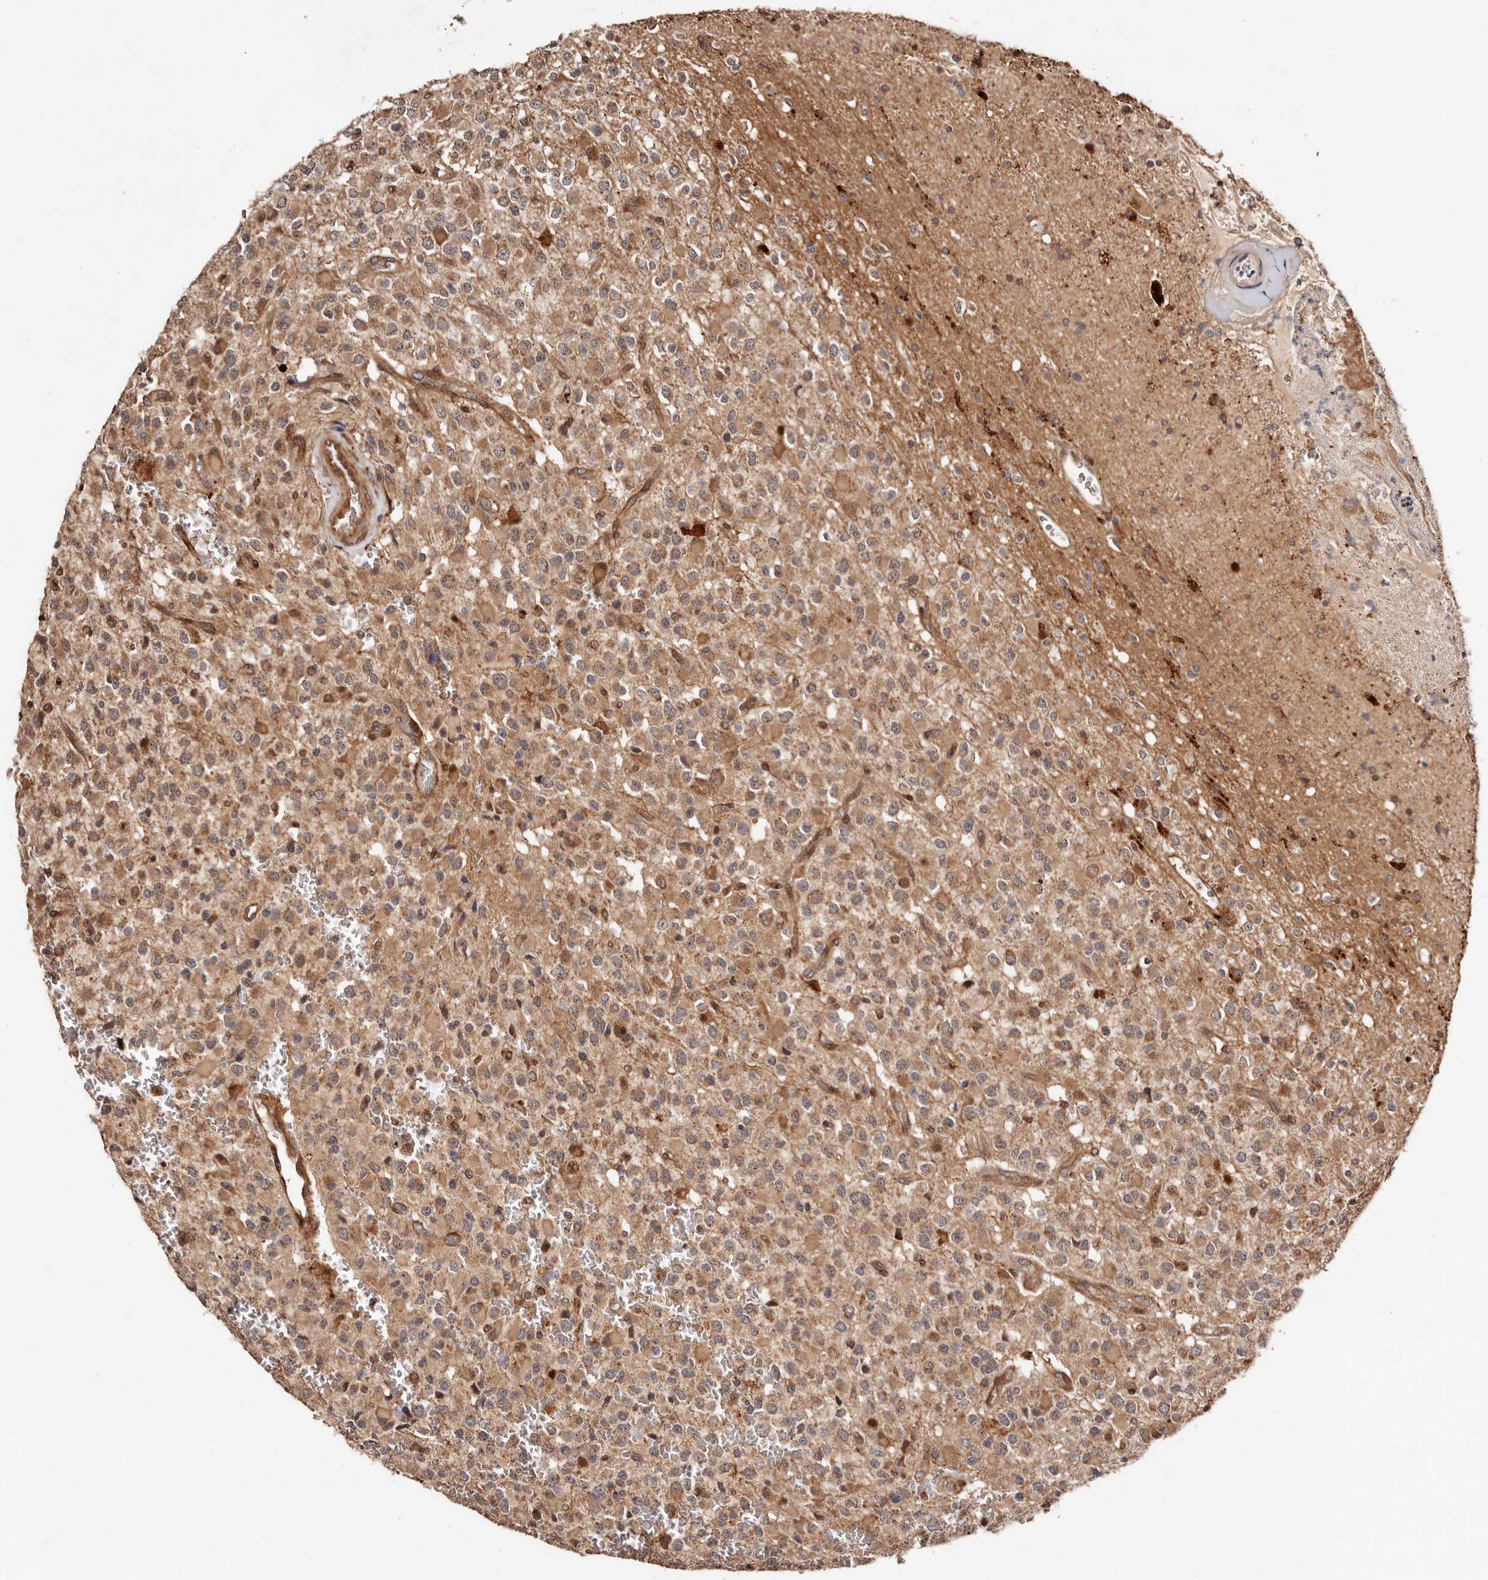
{"staining": {"intensity": "moderate", "quantity": "25%-75%", "location": "cytoplasmic/membranous"}, "tissue": "glioma", "cell_type": "Tumor cells", "image_type": "cancer", "snomed": [{"axis": "morphology", "description": "Glioma, malignant, High grade"}, {"axis": "topography", "description": "Brain"}], "caption": "High-magnification brightfield microscopy of malignant high-grade glioma stained with DAB (3,3'-diaminobenzidine) (brown) and counterstained with hematoxylin (blue). tumor cells exhibit moderate cytoplasmic/membranous positivity is appreciated in approximately25%-75% of cells.", "gene": "PTPN22", "patient": {"sex": "male", "age": 34}}